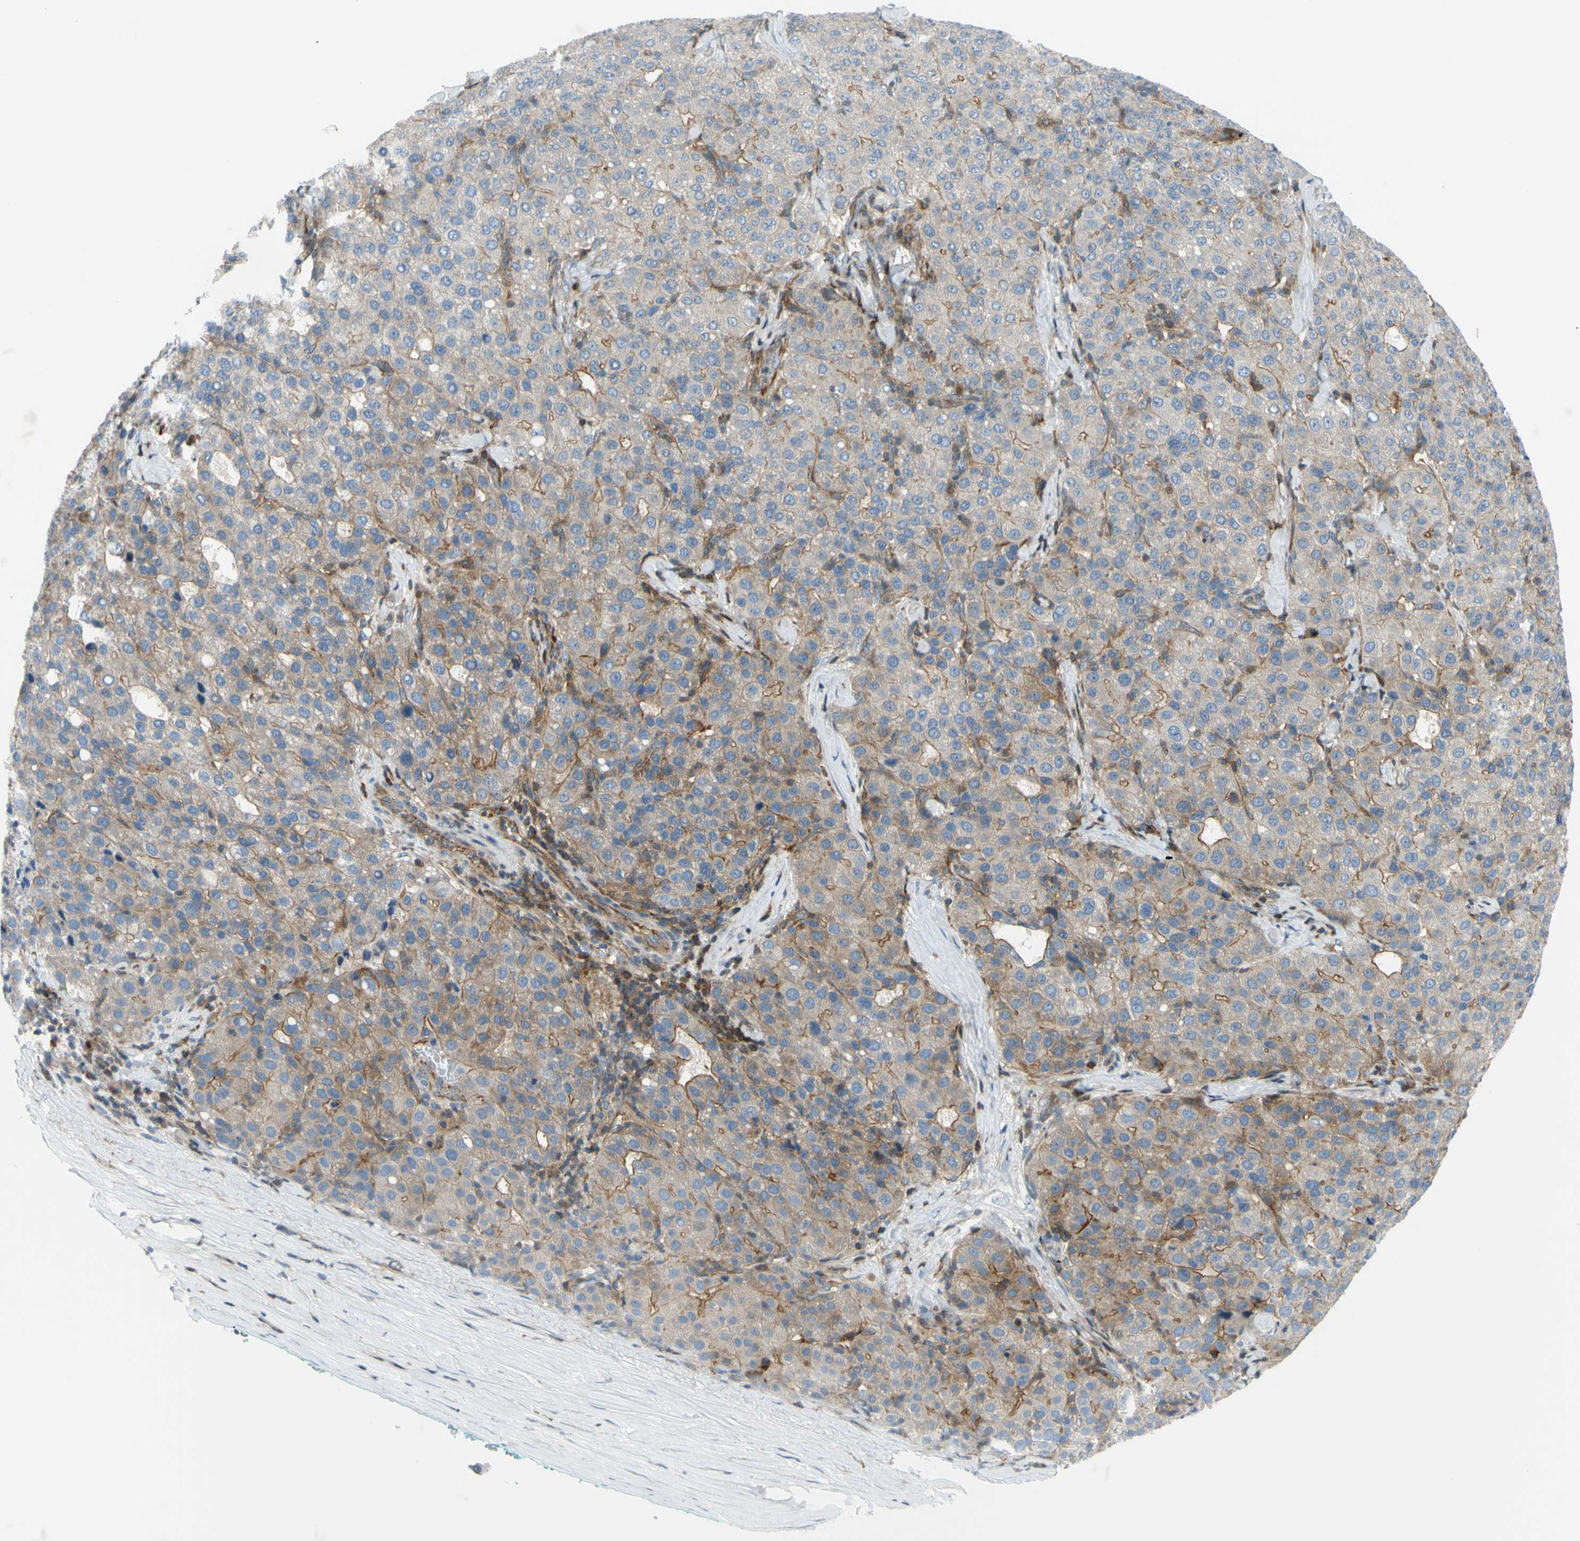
{"staining": {"intensity": "moderate", "quantity": "25%-75%", "location": "cytoplasmic/membranous"}, "tissue": "liver cancer", "cell_type": "Tumor cells", "image_type": "cancer", "snomed": [{"axis": "morphology", "description": "Carcinoma, Hepatocellular, NOS"}, {"axis": "topography", "description": "Liver"}], "caption": "Immunohistochemical staining of hepatocellular carcinoma (liver) demonstrates medium levels of moderate cytoplasmic/membranous expression in about 25%-75% of tumor cells.", "gene": "PAK2", "patient": {"sex": "male", "age": 65}}